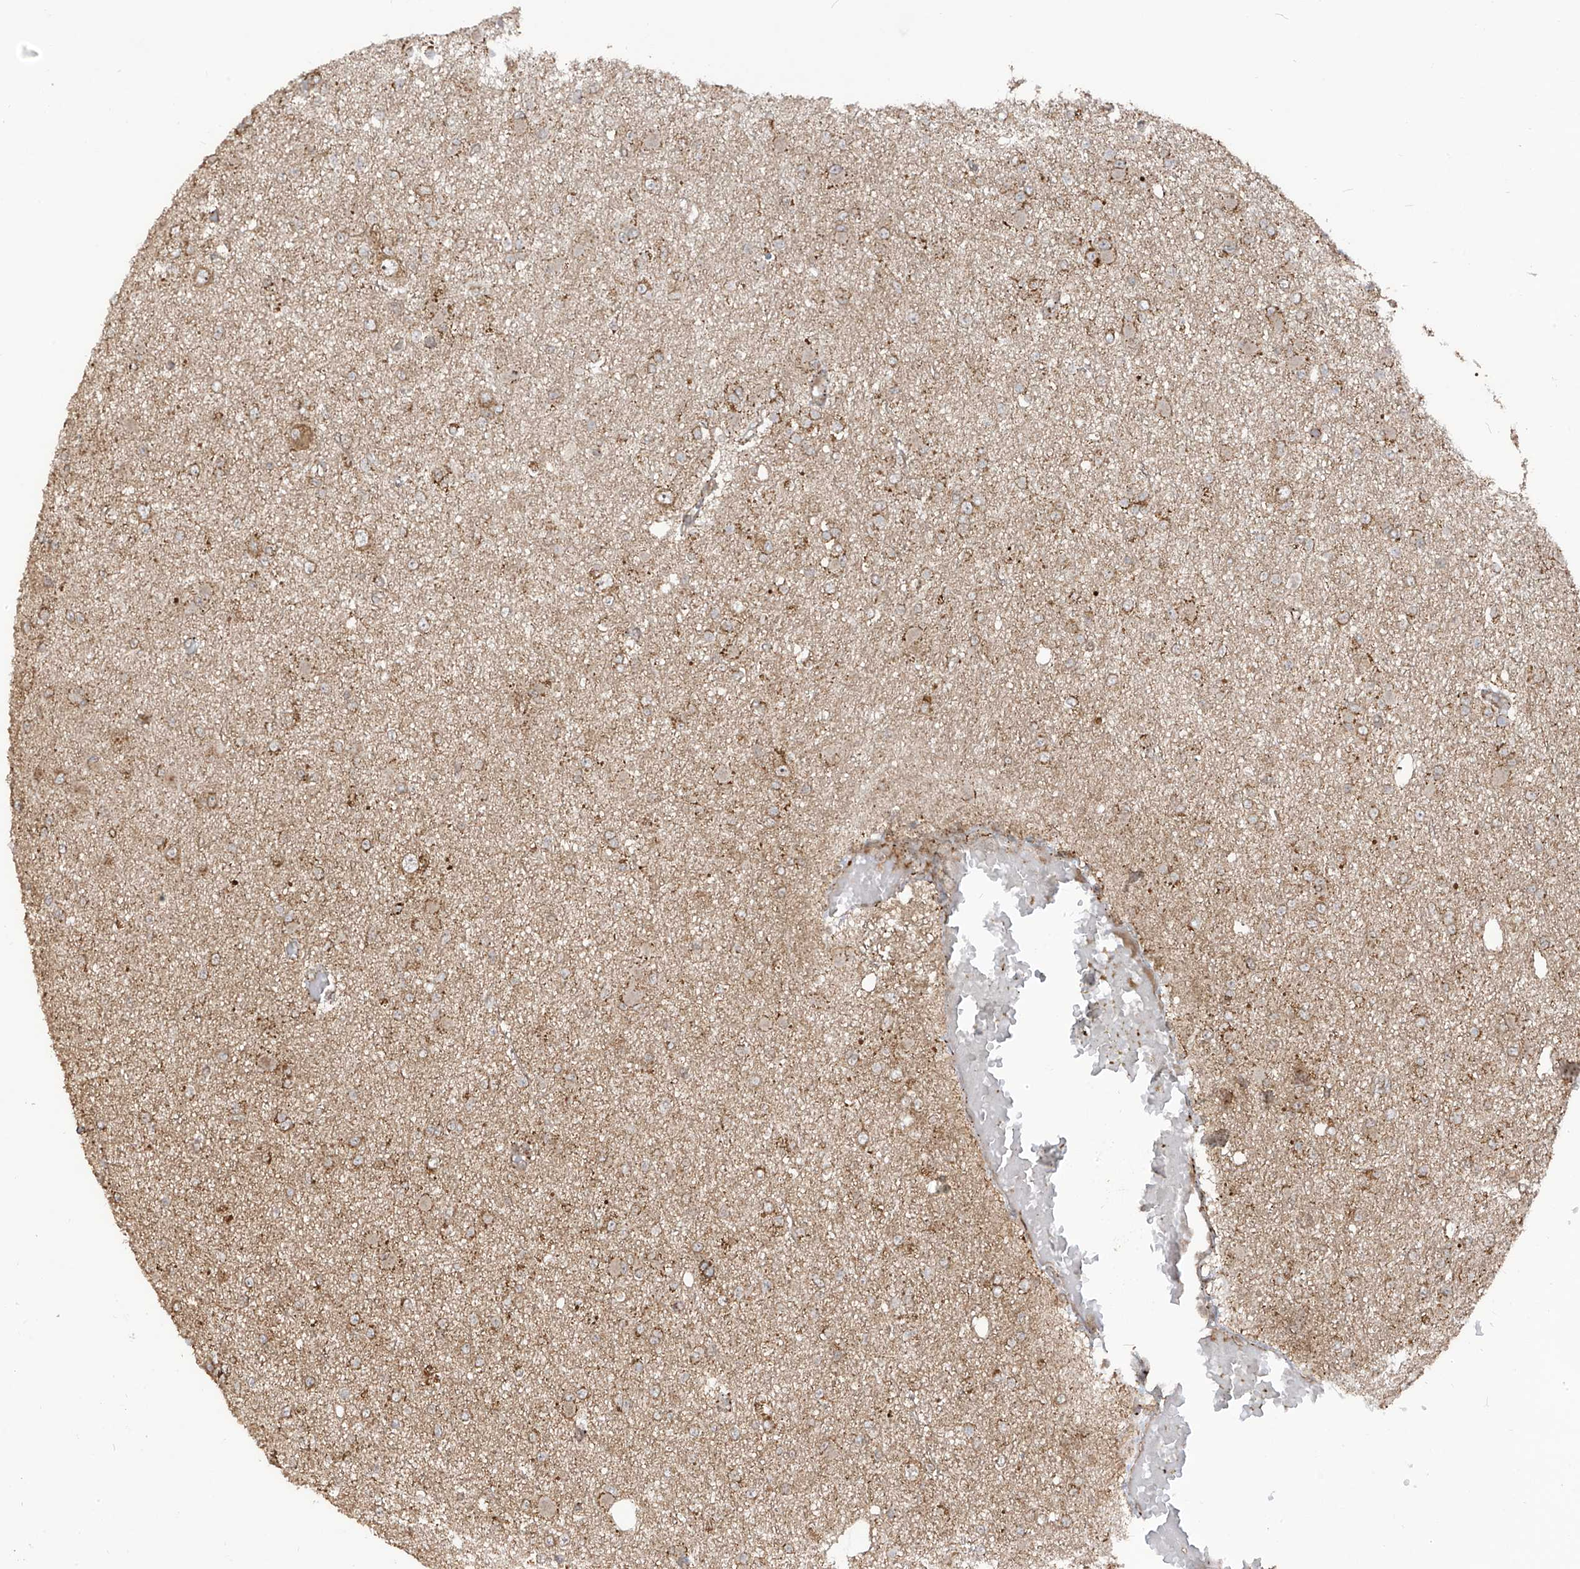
{"staining": {"intensity": "moderate", "quantity": ">75%", "location": "cytoplasmic/membranous"}, "tissue": "glioma", "cell_type": "Tumor cells", "image_type": "cancer", "snomed": [{"axis": "morphology", "description": "Glioma, malignant, Low grade"}, {"axis": "topography", "description": "Brain"}], "caption": "Immunohistochemical staining of malignant glioma (low-grade) shows medium levels of moderate cytoplasmic/membranous protein positivity in about >75% of tumor cells.", "gene": "TRIM67", "patient": {"sex": "female", "age": 22}}